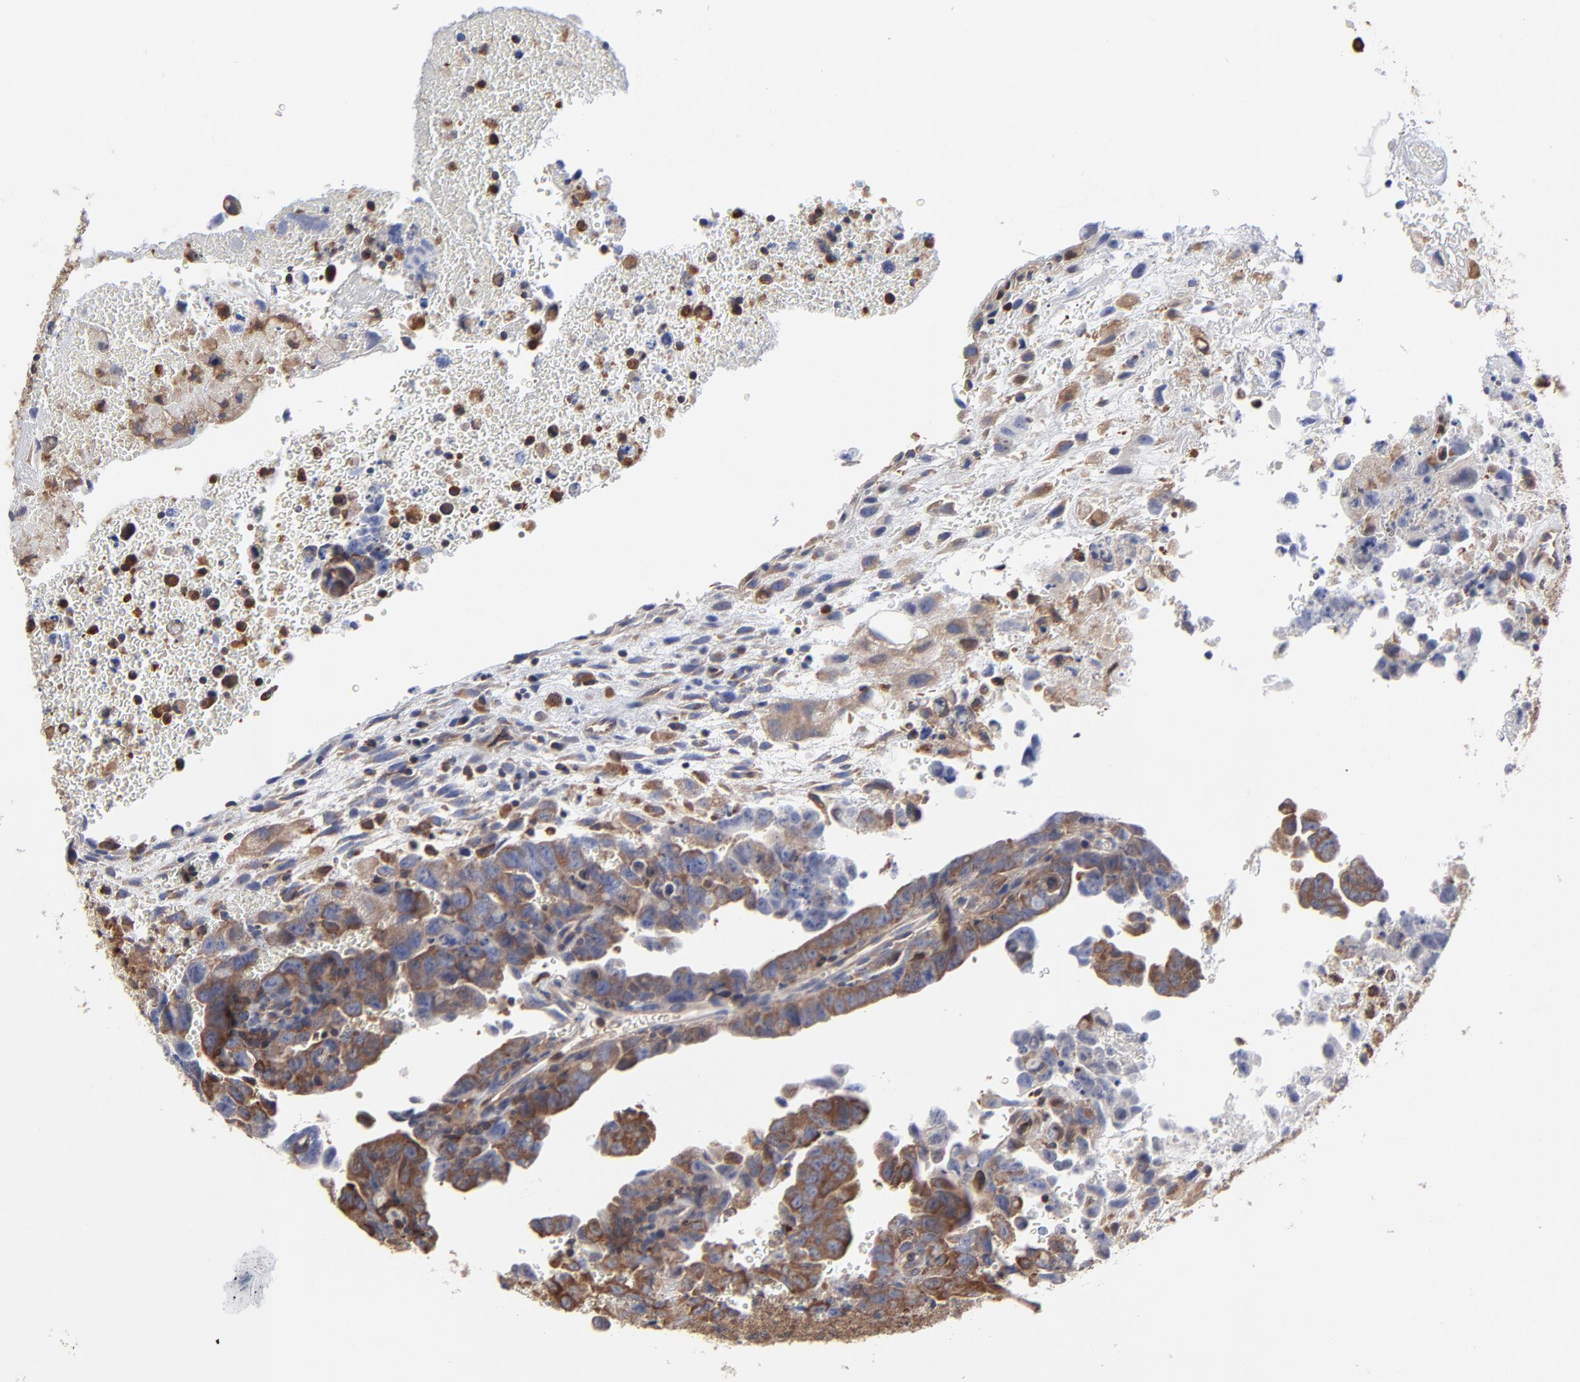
{"staining": {"intensity": "moderate", "quantity": ">75%", "location": "cytoplasmic/membranous"}, "tissue": "testis cancer", "cell_type": "Tumor cells", "image_type": "cancer", "snomed": [{"axis": "morphology", "description": "Carcinoma, Embryonal, NOS"}, {"axis": "topography", "description": "Testis"}], "caption": "Immunohistochemistry (IHC) of testis cancer (embryonal carcinoma) displays medium levels of moderate cytoplasmic/membranous staining in about >75% of tumor cells.", "gene": "MAP2K1", "patient": {"sex": "male", "age": 28}}